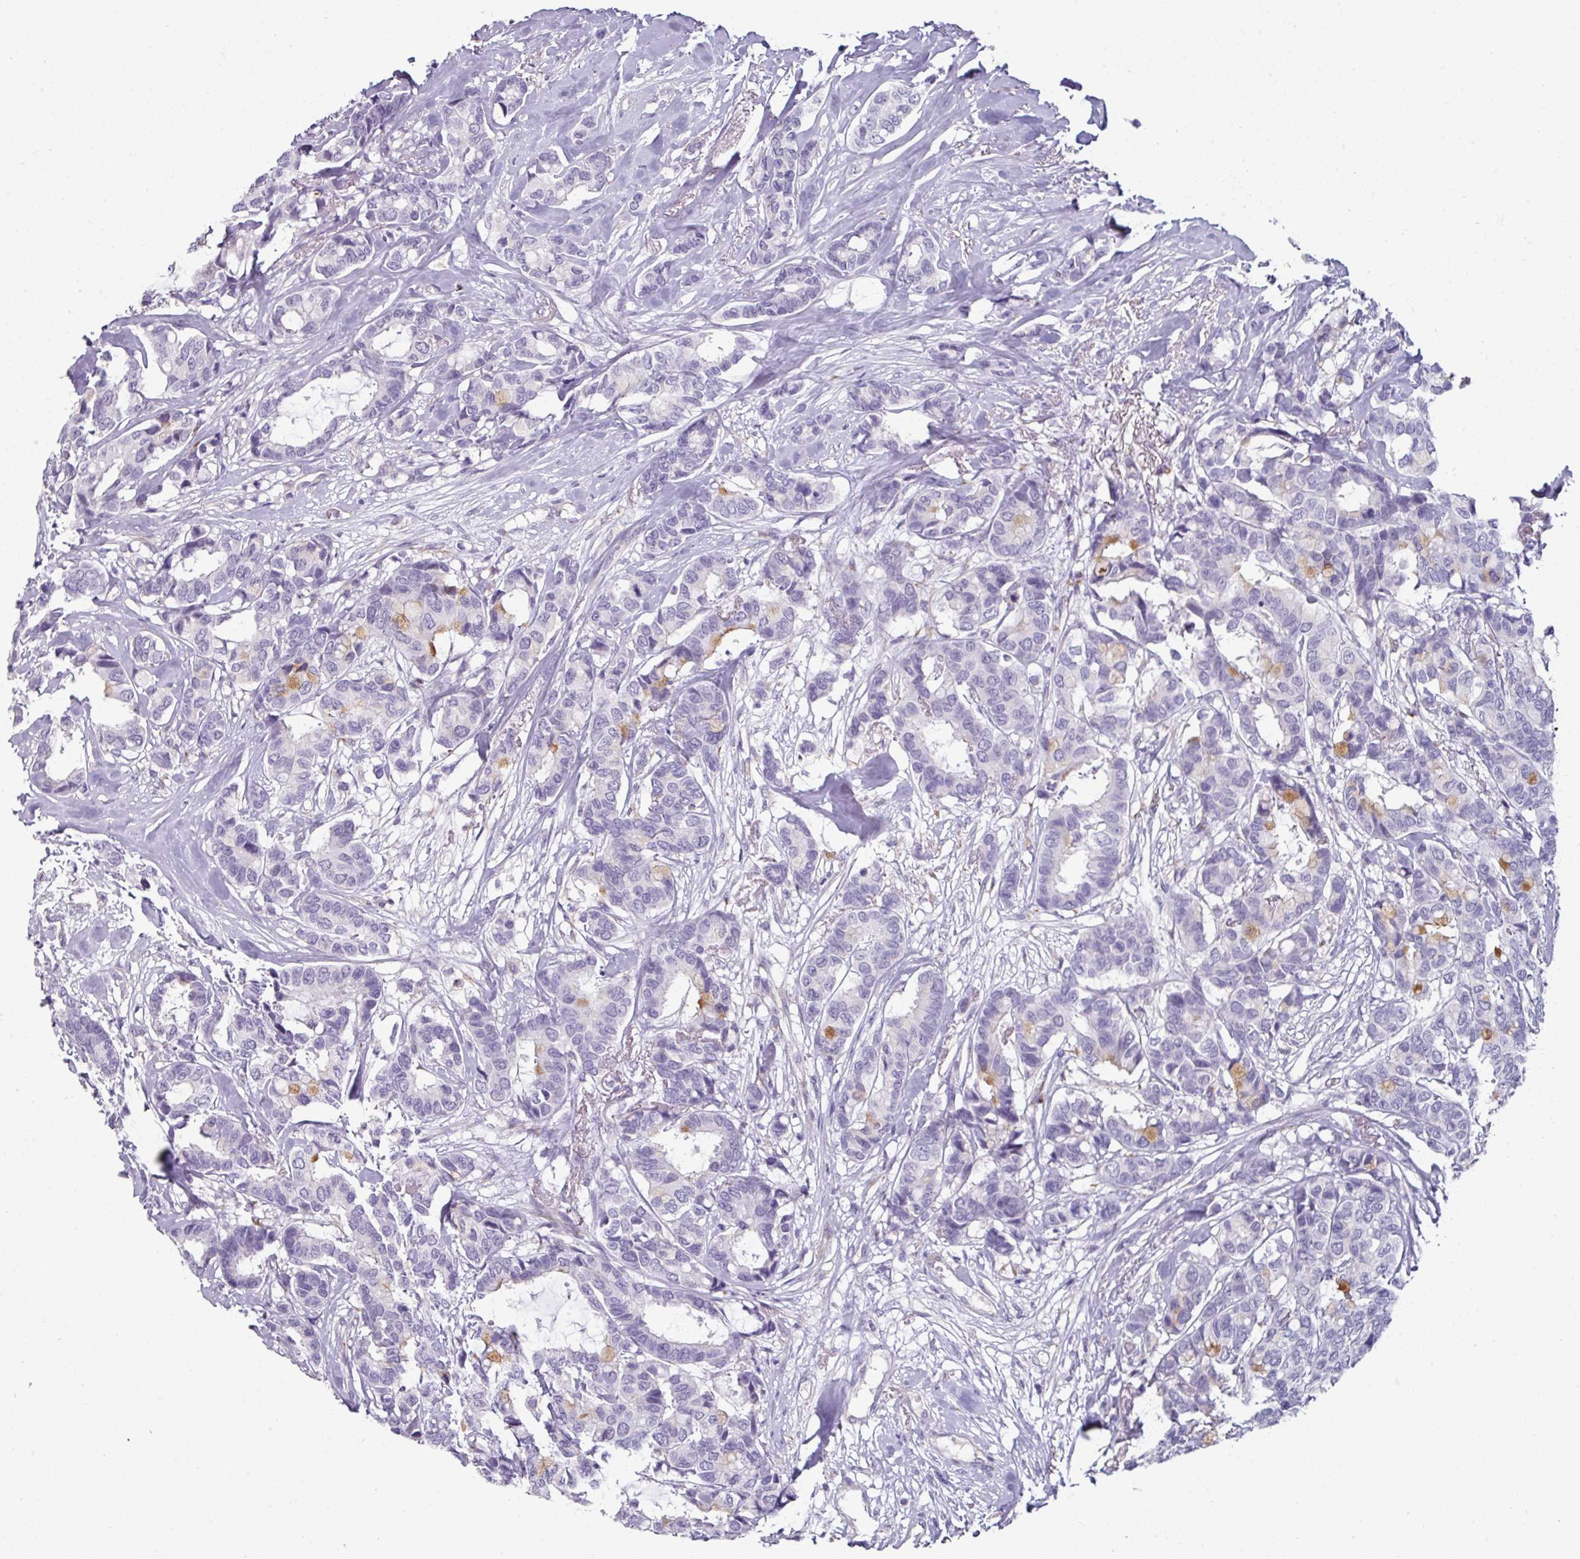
{"staining": {"intensity": "negative", "quantity": "none", "location": "none"}, "tissue": "breast cancer", "cell_type": "Tumor cells", "image_type": "cancer", "snomed": [{"axis": "morphology", "description": "Duct carcinoma"}, {"axis": "topography", "description": "Breast"}], "caption": "The immunohistochemistry (IHC) photomicrograph has no significant expression in tumor cells of breast cancer (infiltrating ductal carcinoma) tissue.", "gene": "EYA3", "patient": {"sex": "female", "age": 87}}